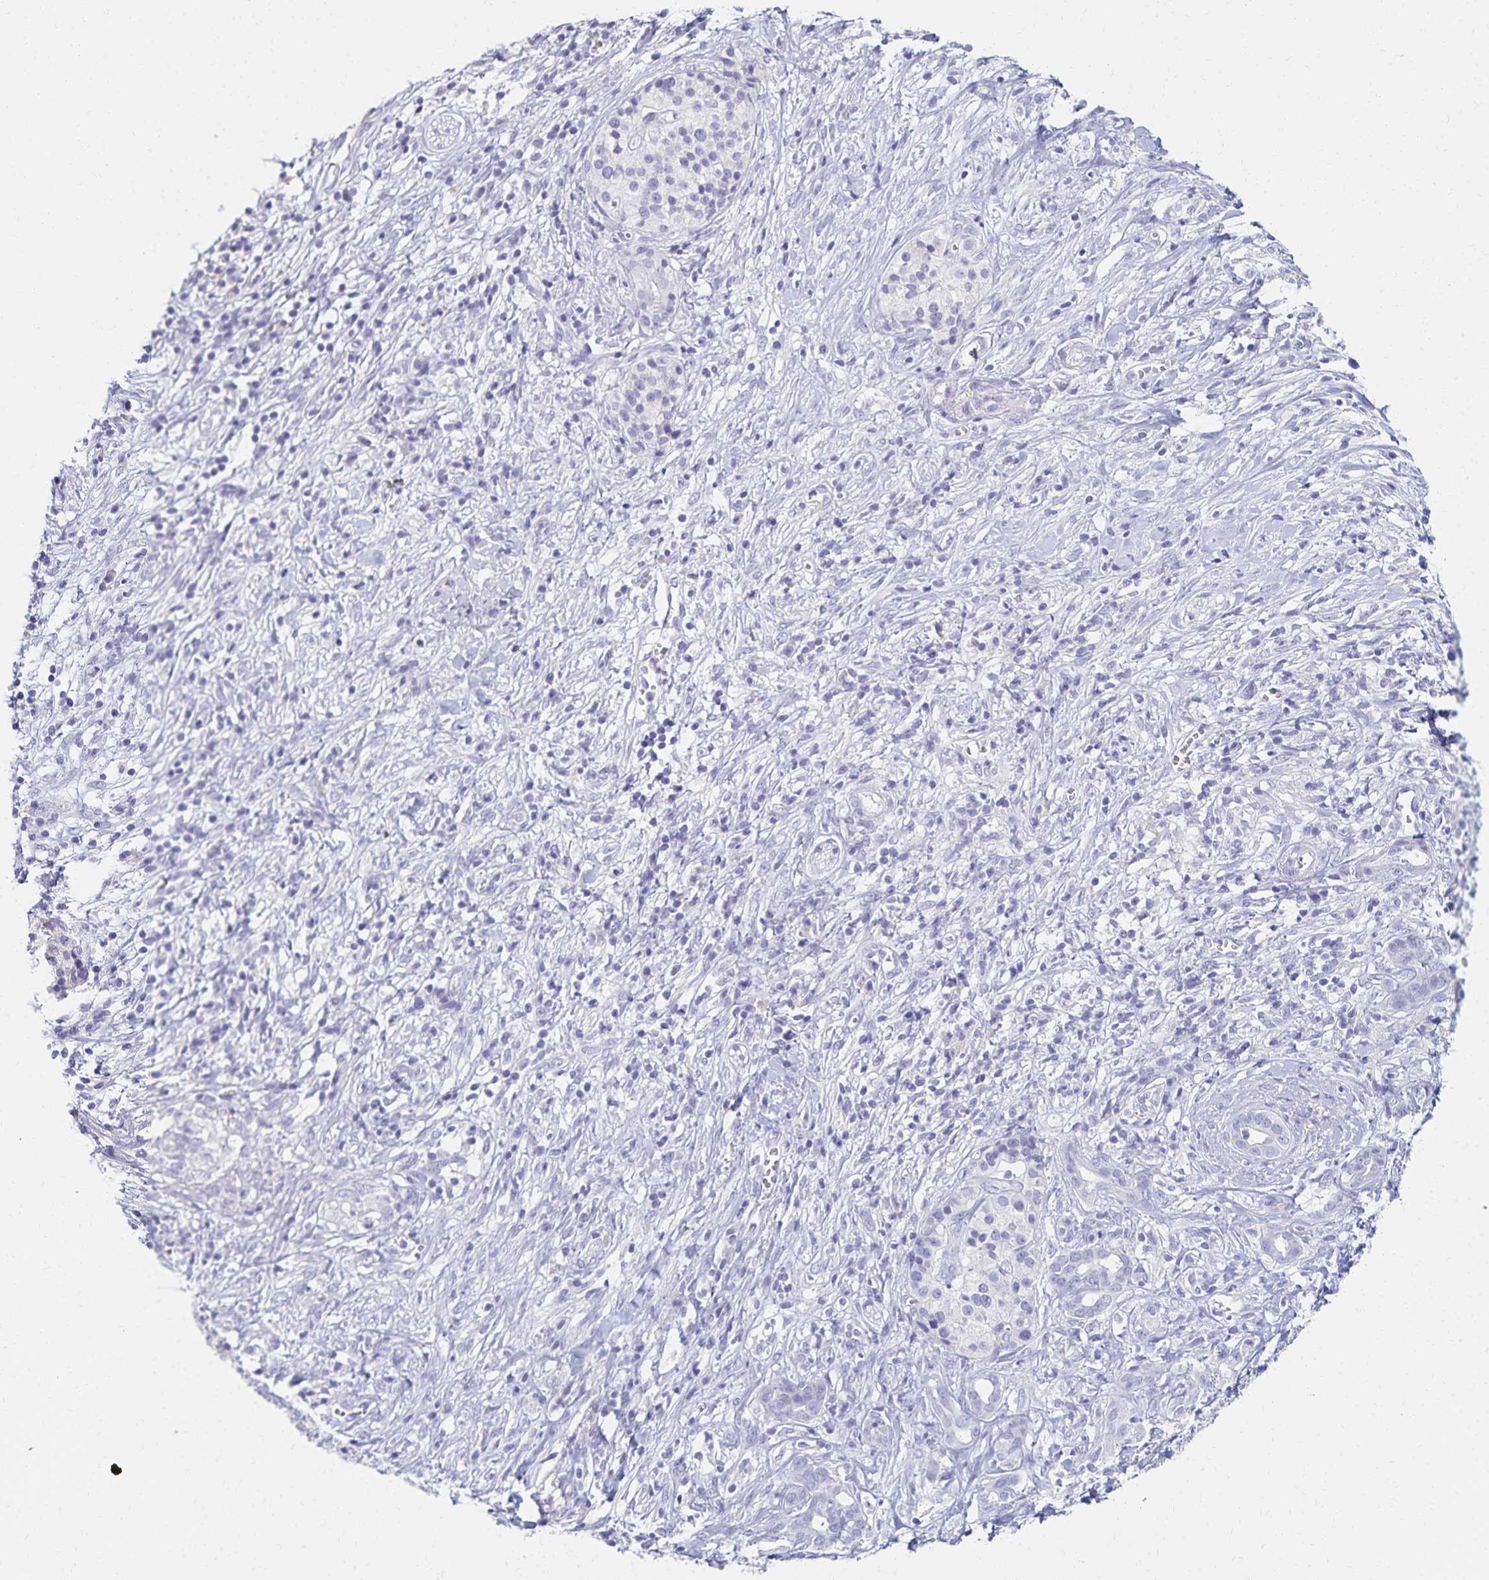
{"staining": {"intensity": "negative", "quantity": "none", "location": "none"}, "tissue": "pancreatic cancer", "cell_type": "Tumor cells", "image_type": "cancer", "snomed": [{"axis": "morphology", "description": "Adenocarcinoma, NOS"}, {"axis": "topography", "description": "Pancreas"}], "caption": "Immunohistochemistry (IHC) histopathology image of pancreatic adenocarcinoma stained for a protein (brown), which displays no staining in tumor cells.", "gene": "C2orf50", "patient": {"sex": "male", "age": 61}}